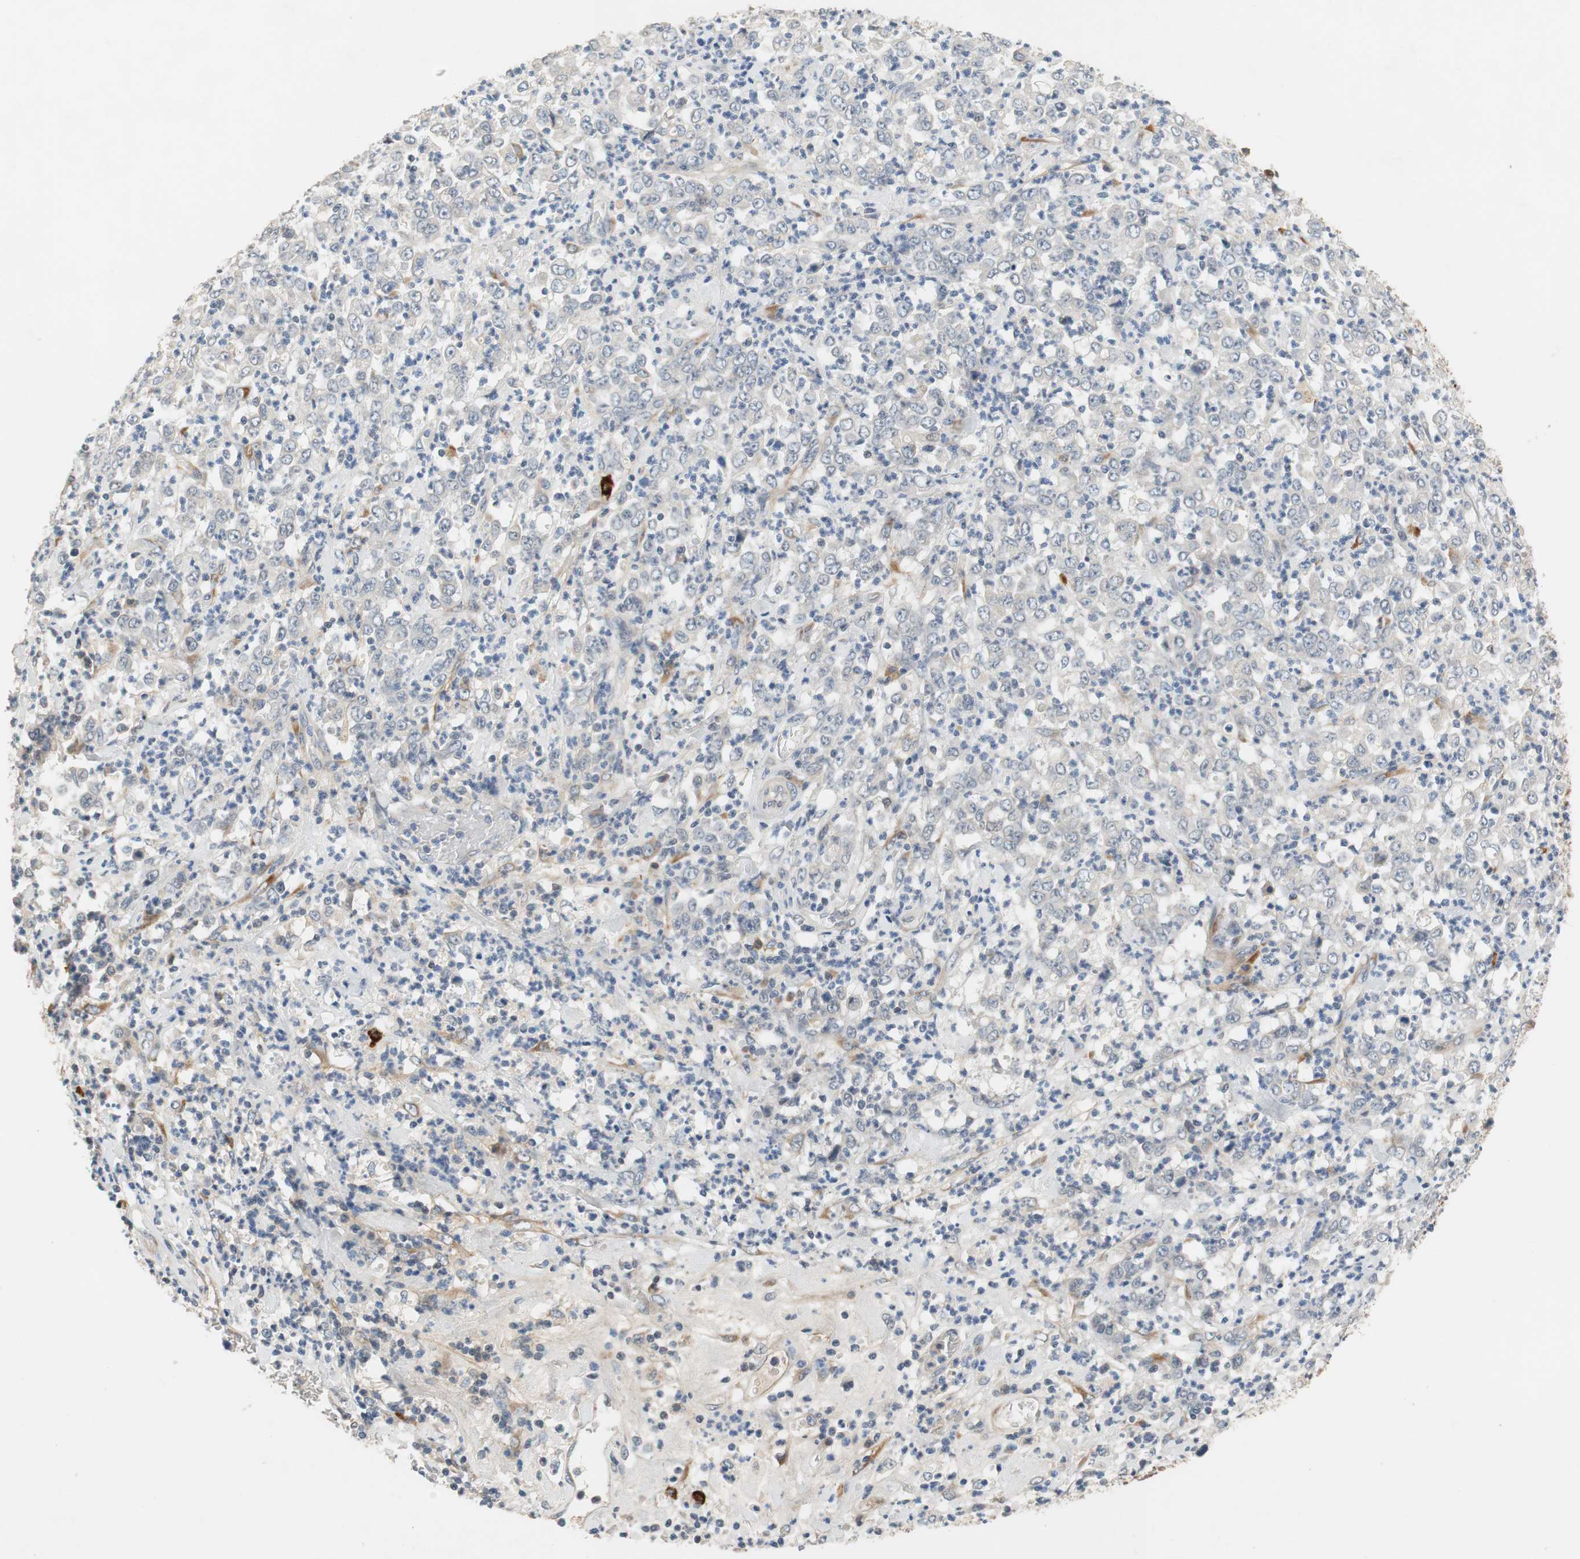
{"staining": {"intensity": "negative", "quantity": "none", "location": "none"}, "tissue": "stomach cancer", "cell_type": "Tumor cells", "image_type": "cancer", "snomed": [{"axis": "morphology", "description": "Adenocarcinoma, NOS"}, {"axis": "topography", "description": "Stomach, lower"}], "caption": "This is a histopathology image of immunohistochemistry staining of stomach cancer, which shows no staining in tumor cells. The staining was performed using DAB to visualize the protein expression in brown, while the nuclei were stained in blue with hematoxylin (Magnification: 20x).", "gene": "COL12A1", "patient": {"sex": "female", "age": 71}}